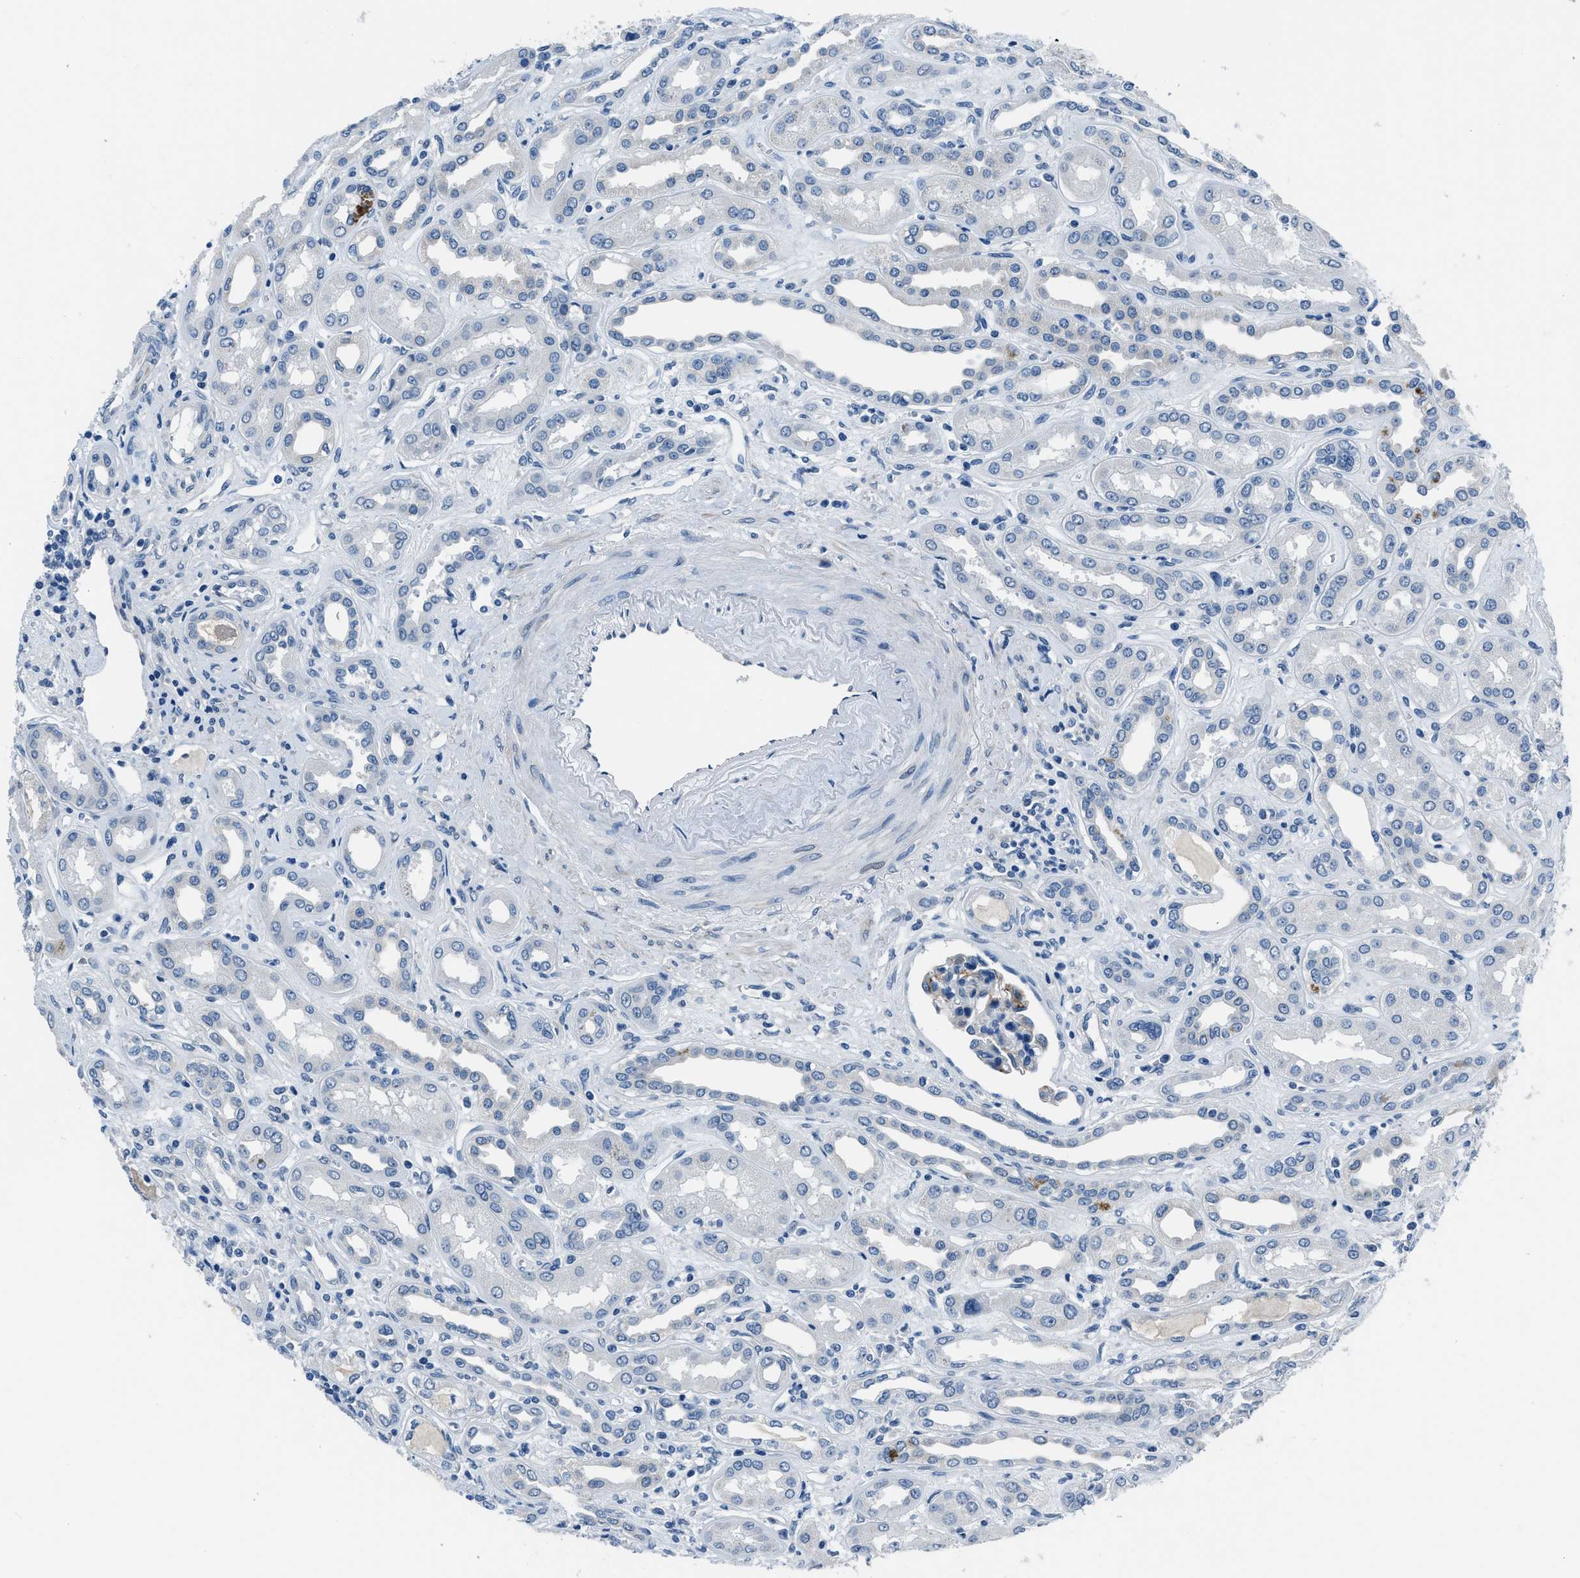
{"staining": {"intensity": "moderate", "quantity": "25%-75%", "location": "cytoplasmic/membranous"}, "tissue": "kidney", "cell_type": "Cells in glomeruli", "image_type": "normal", "snomed": [{"axis": "morphology", "description": "Normal tissue, NOS"}, {"axis": "topography", "description": "Kidney"}], "caption": "Cells in glomeruli show moderate cytoplasmic/membranous positivity in about 25%-75% of cells in unremarkable kidney. (Brightfield microscopy of DAB IHC at high magnification).", "gene": "GJA3", "patient": {"sex": "male", "age": 59}}